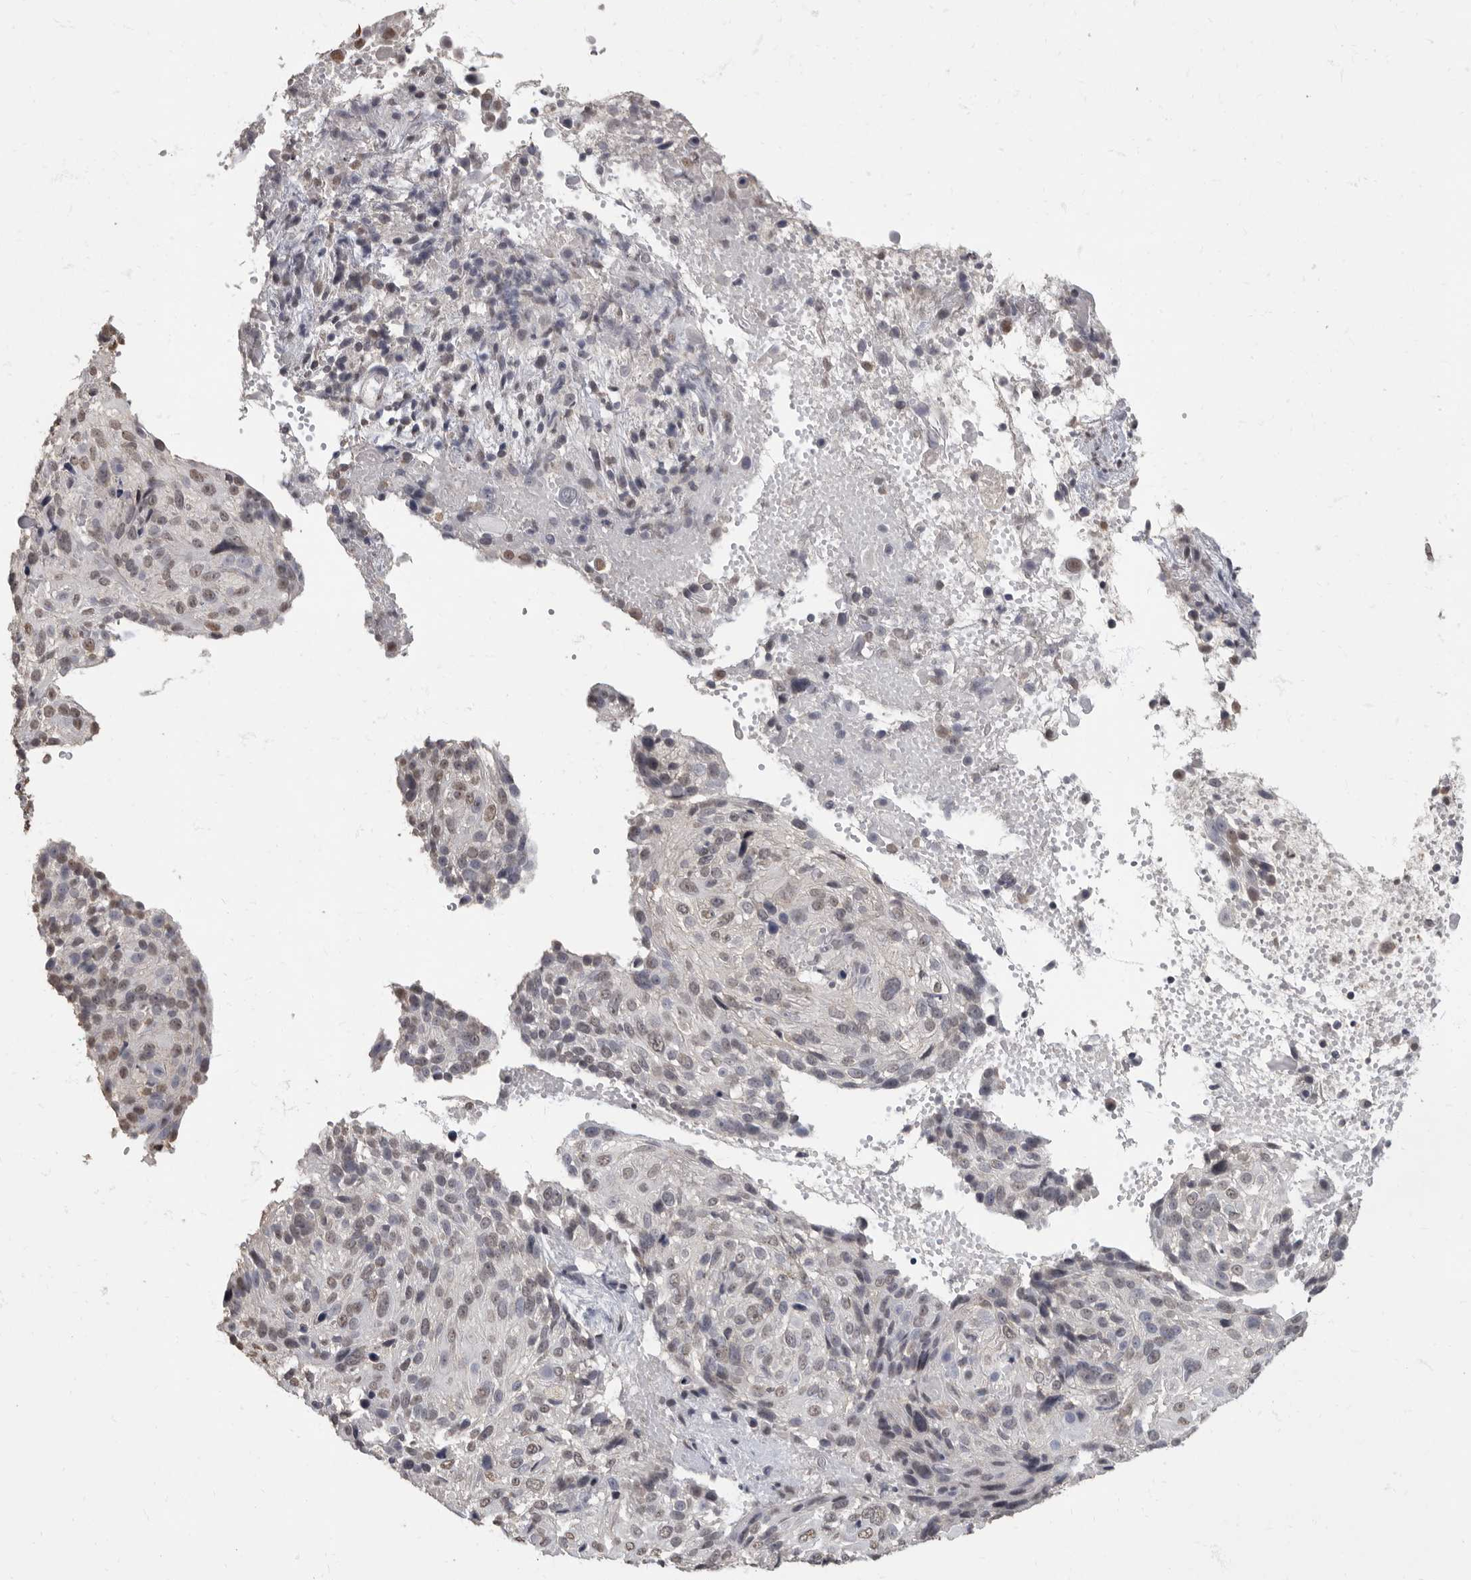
{"staining": {"intensity": "weak", "quantity": "<25%", "location": "nuclear"}, "tissue": "cervical cancer", "cell_type": "Tumor cells", "image_type": "cancer", "snomed": [{"axis": "morphology", "description": "Squamous cell carcinoma, NOS"}, {"axis": "topography", "description": "Cervix"}], "caption": "Cervical cancer was stained to show a protein in brown. There is no significant expression in tumor cells.", "gene": "NBL1", "patient": {"sex": "female", "age": 74}}